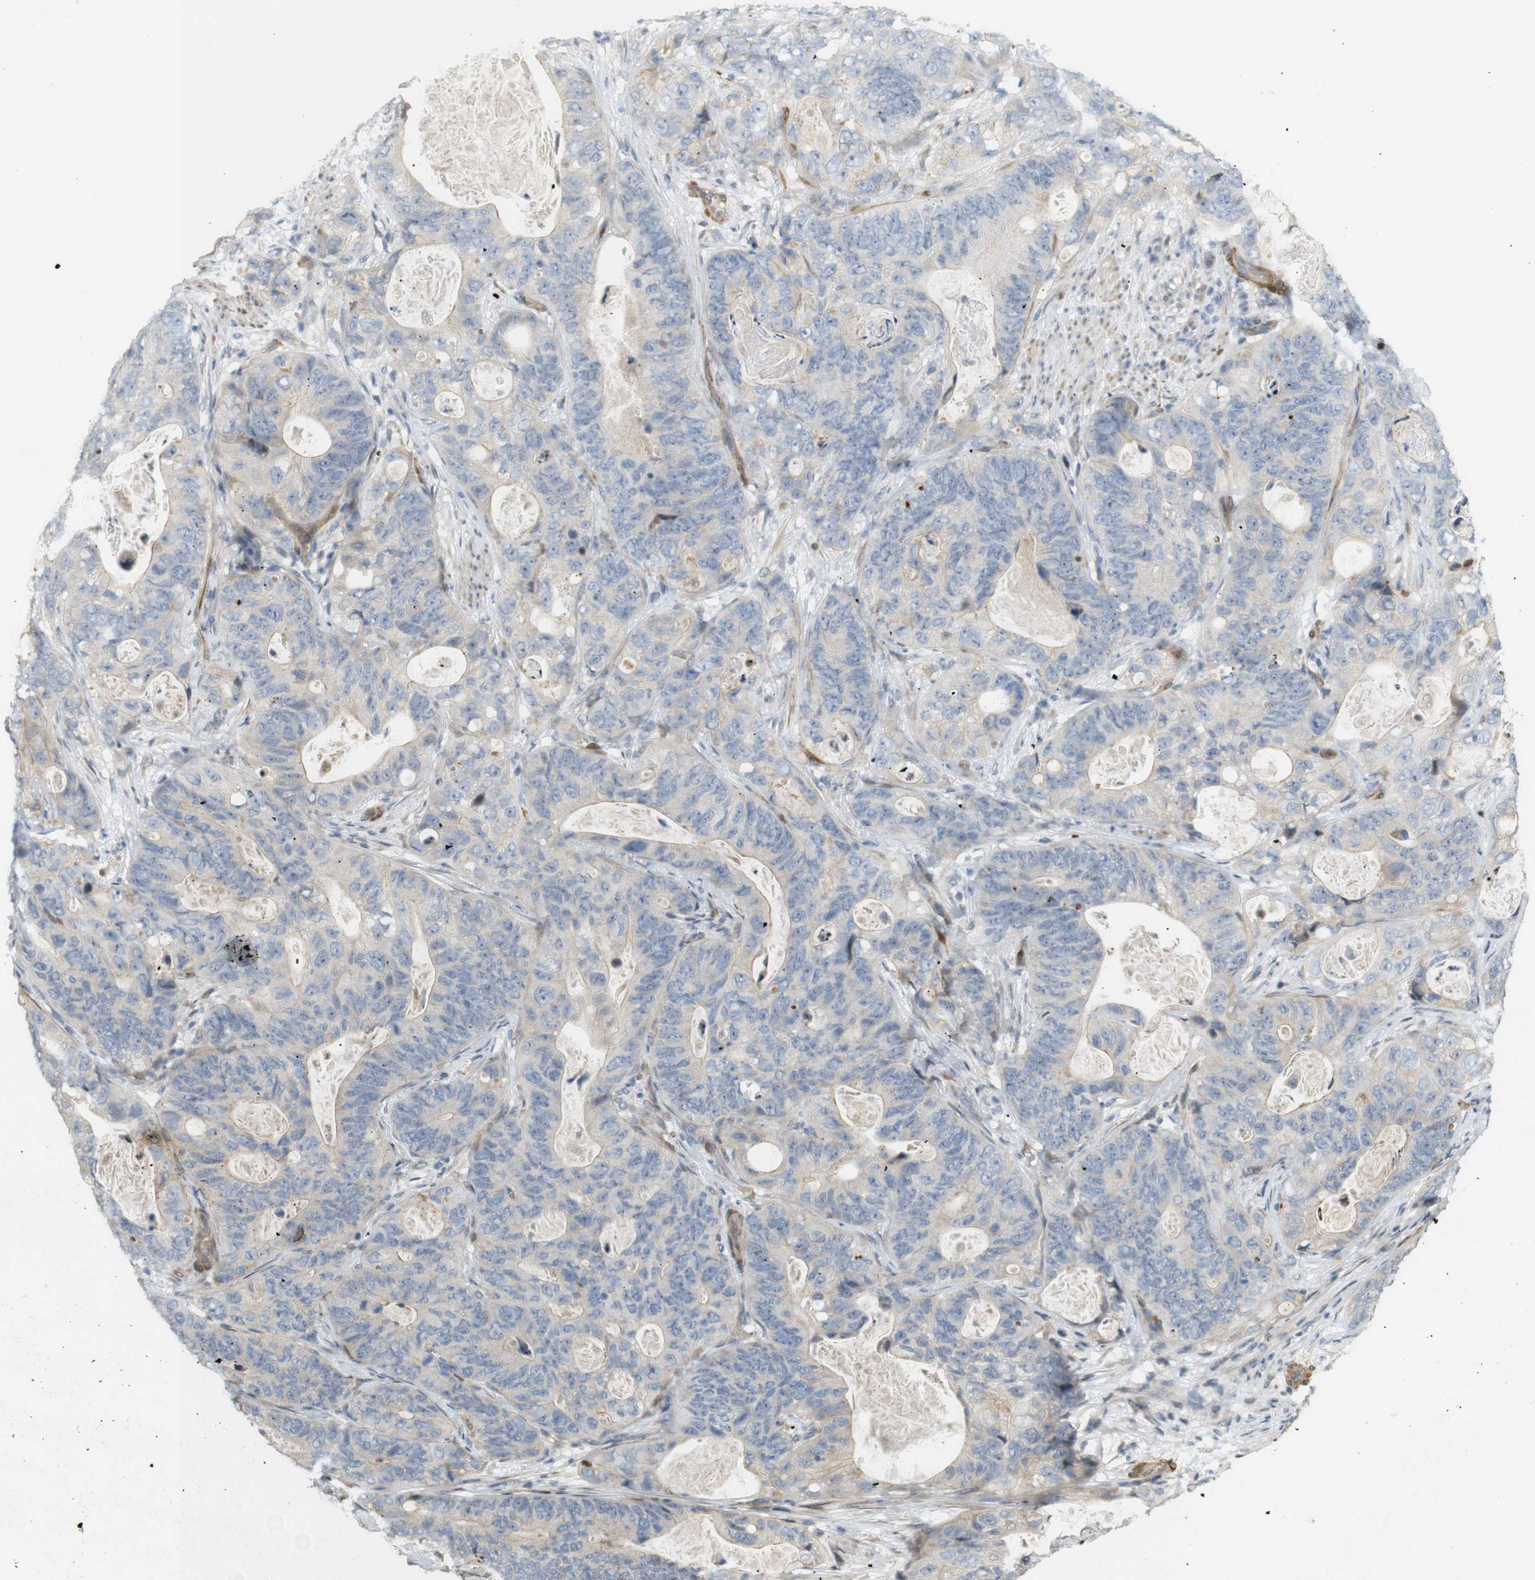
{"staining": {"intensity": "weak", "quantity": "<25%", "location": "cytoplasmic/membranous"}, "tissue": "stomach cancer", "cell_type": "Tumor cells", "image_type": "cancer", "snomed": [{"axis": "morphology", "description": "Adenocarcinoma, NOS"}, {"axis": "topography", "description": "Stomach"}], "caption": "This image is of stomach cancer stained with immunohistochemistry (IHC) to label a protein in brown with the nuclei are counter-stained blue. There is no staining in tumor cells.", "gene": "PPP1R14A", "patient": {"sex": "female", "age": 89}}